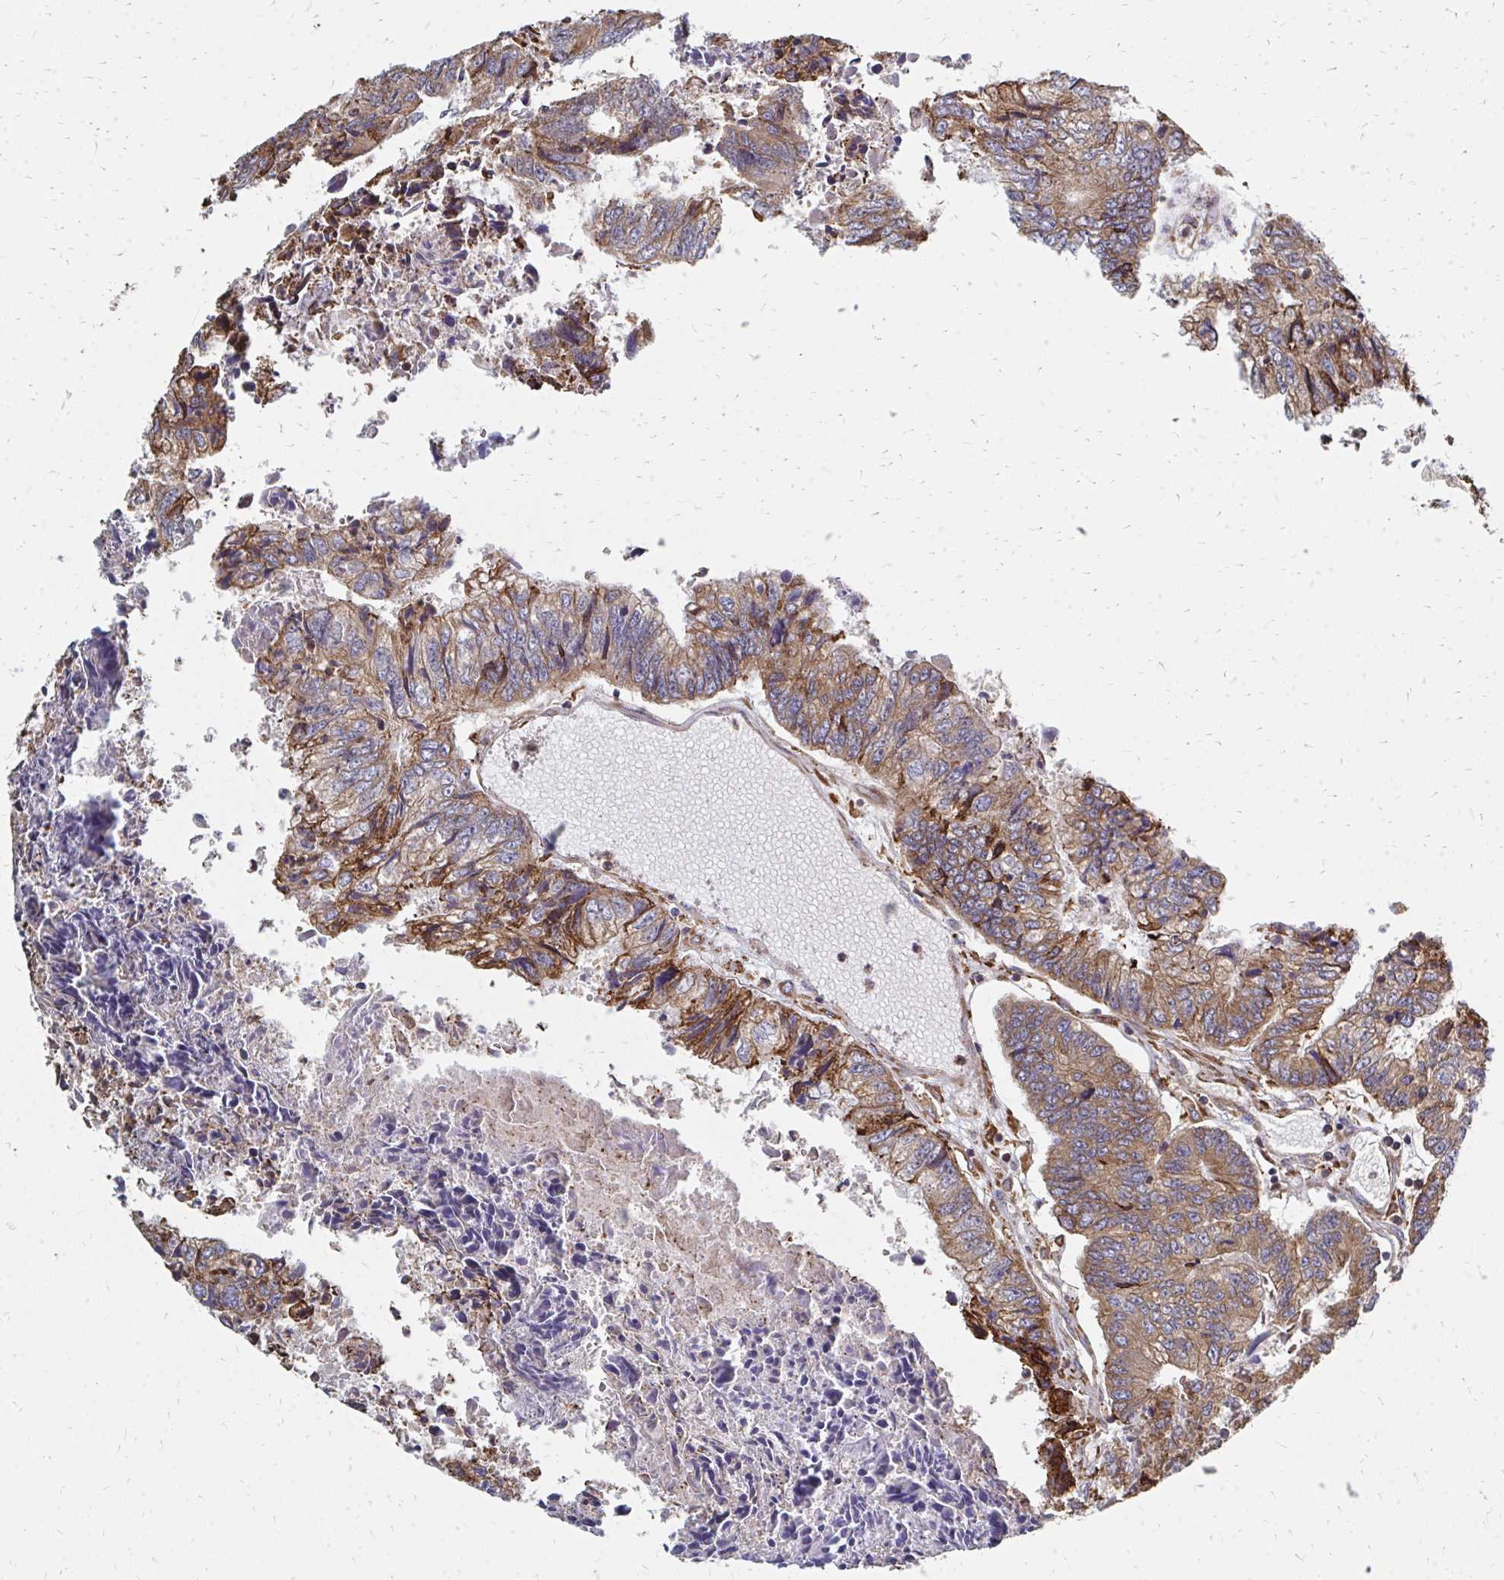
{"staining": {"intensity": "weak", "quantity": ">75%", "location": "cytoplasmic/membranous"}, "tissue": "colorectal cancer", "cell_type": "Tumor cells", "image_type": "cancer", "snomed": [{"axis": "morphology", "description": "Adenocarcinoma, NOS"}, {"axis": "topography", "description": "Colon"}], "caption": "Immunohistochemistry photomicrograph of colorectal adenocarcinoma stained for a protein (brown), which demonstrates low levels of weak cytoplasmic/membranous positivity in approximately >75% of tumor cells.", "gene": "PPP1R13L", "patient": {"sex": "male", "age": 86}}